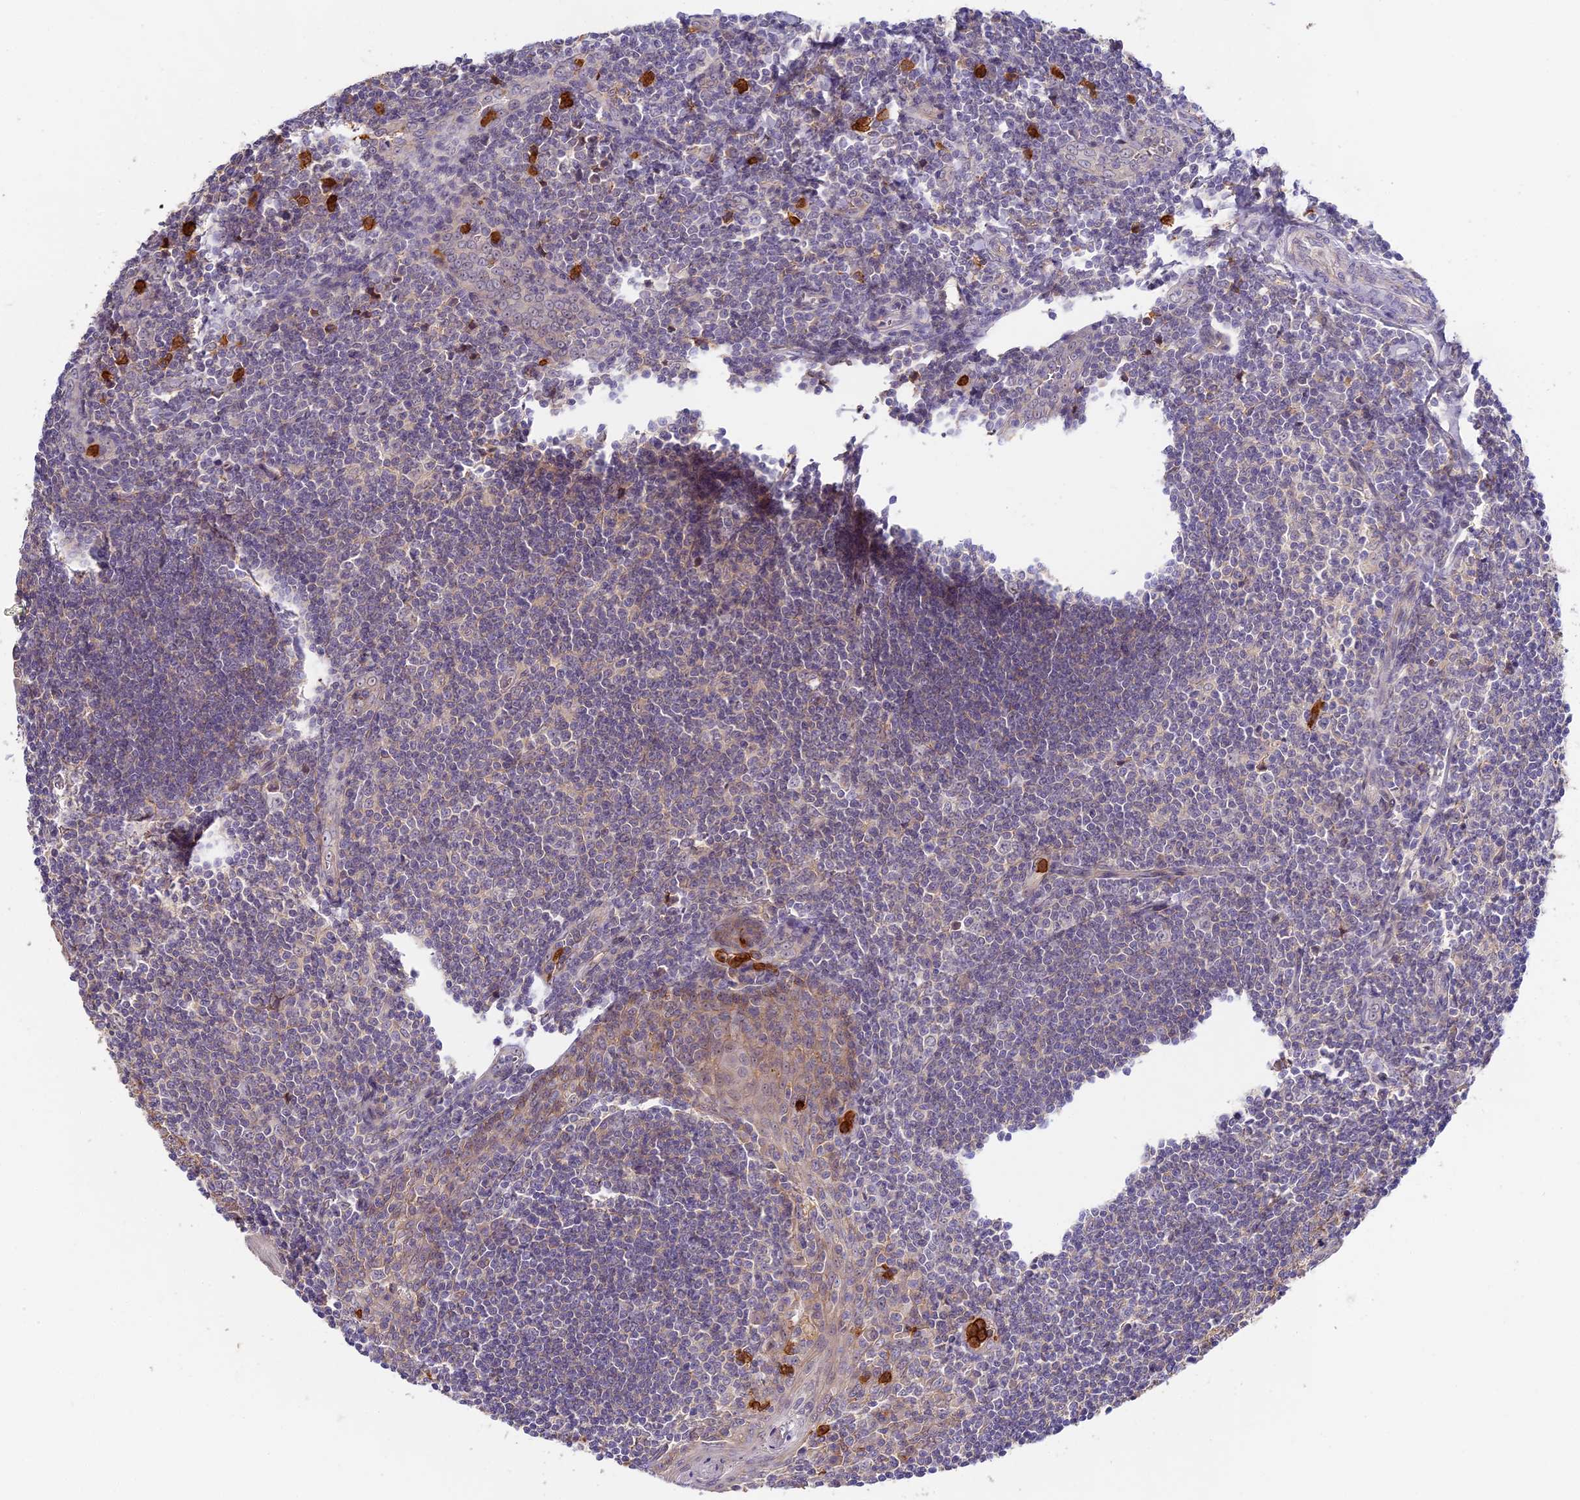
{"staining": {"intensity": "weak", "quantity": "25%-75%", "location": "cytoplasmic/membranous"}, "tissue": "tonsil", "cell_type": "Germinal center cells", "image_type": "normal", "snomed": [{"axis": "morphology", "description": "Normal tissue, NOS"}, {"axis": "topography", "description": "Tonsil"}], "caption": "Protein staining shows weak cytoplasmic/membranous staining in approximately 25%-75% of germinal center cells in normal tonsil. The staining is performed using DAB brown chromogen to label protein expression. The nuclei are counter-stained blue using hematoxylin.", "gene": "ADGRD1", "patient": {"sex": "male", "age": 27}}